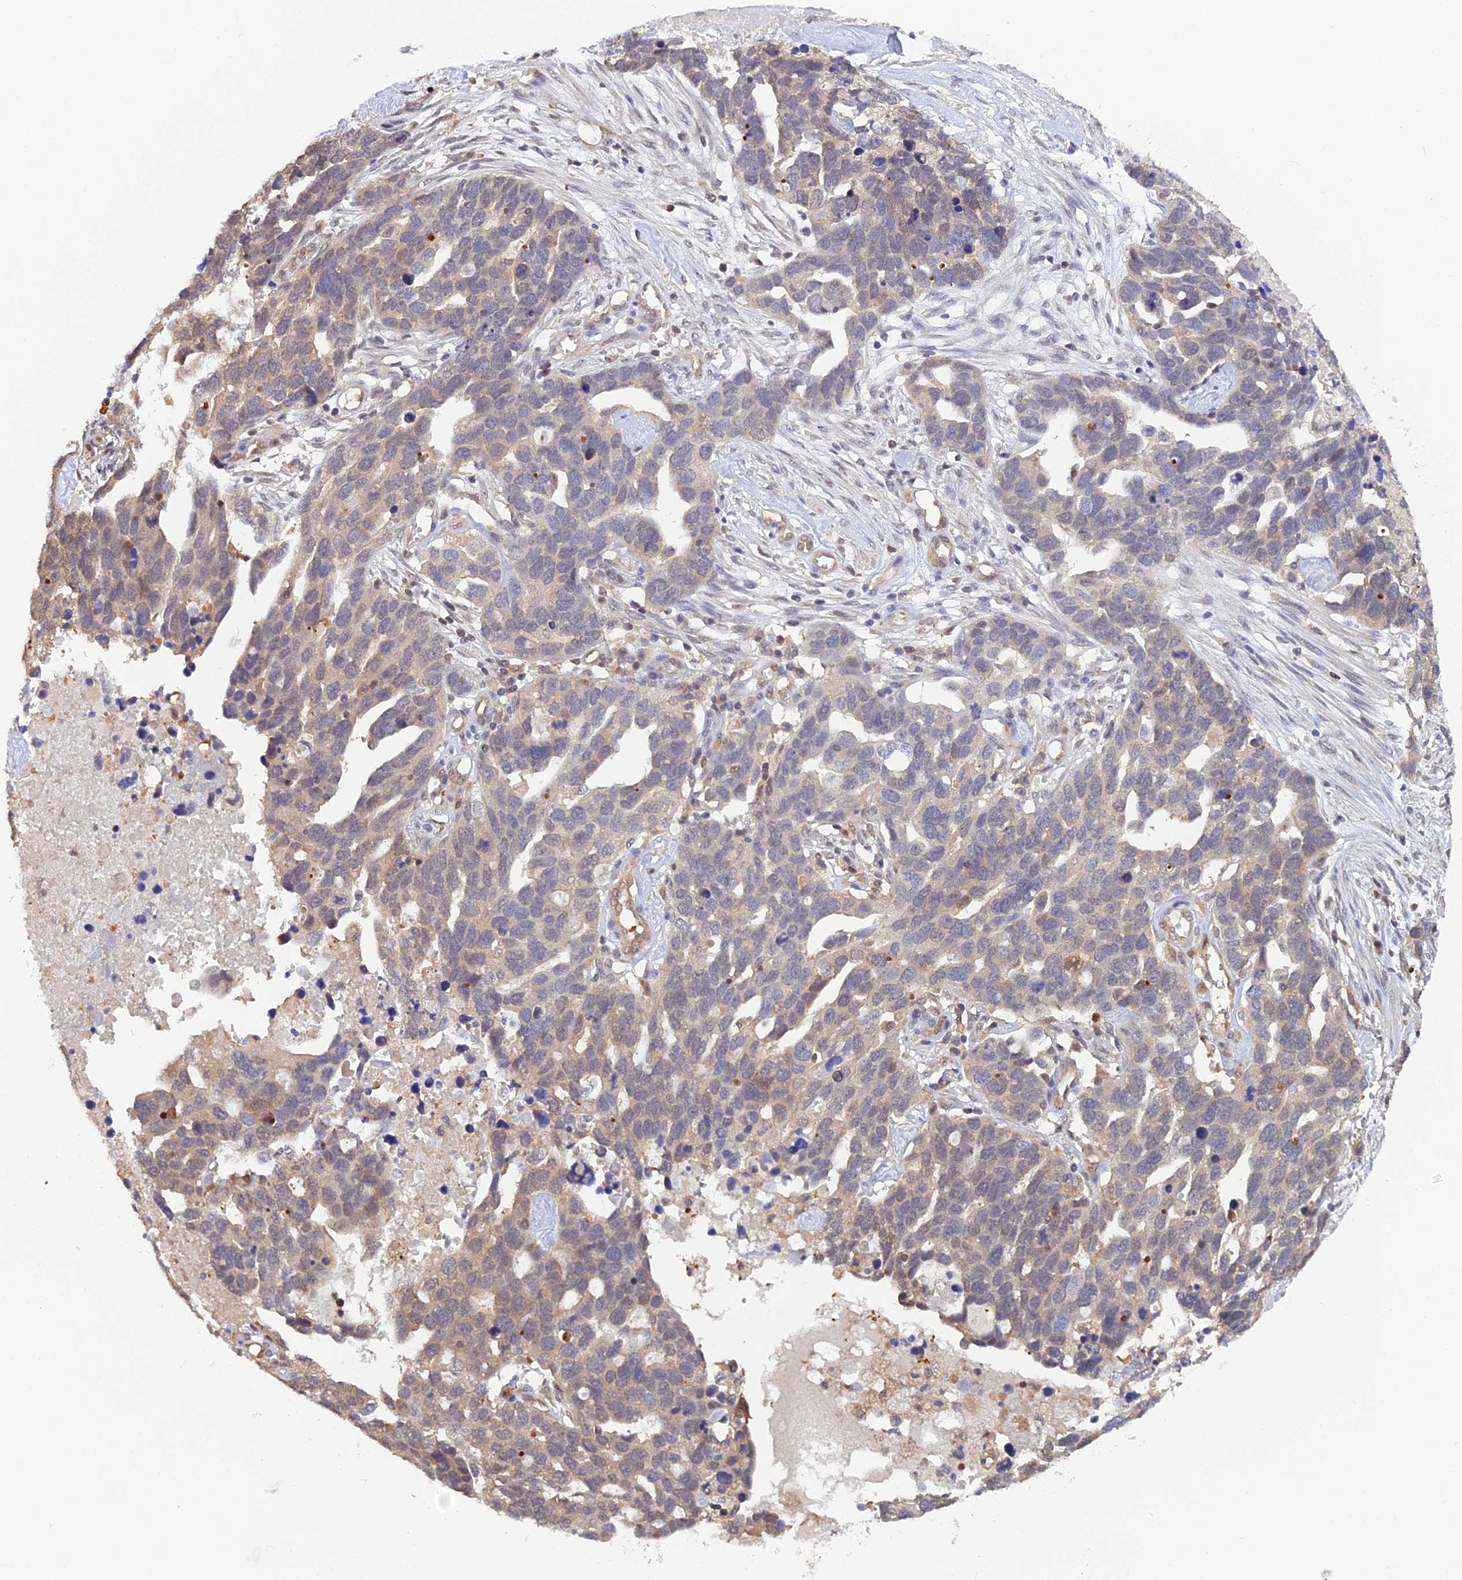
{"staining": {"intensity": "weak", "quantity": "<25%", "location": "cytoplasmic/membranous,nuclear"}, "tissue": "ovarian cancer", "cell_type": "Tumor cells", "image_type": "cancer", "snomed": [{"axis": "morphology", "description": "Cystadenocarcinoma, serous, NOS"}, {"axis": "topography", "description": "Ovary"}], "caption": "Immunohistochemistry micrograph of ovarian serous cystadenocarcinoma stained for a protein (brown), which reveals no staining in tumor cells.", "gene": "HINT1", "patient": {"sex": "female", "age": 54}}